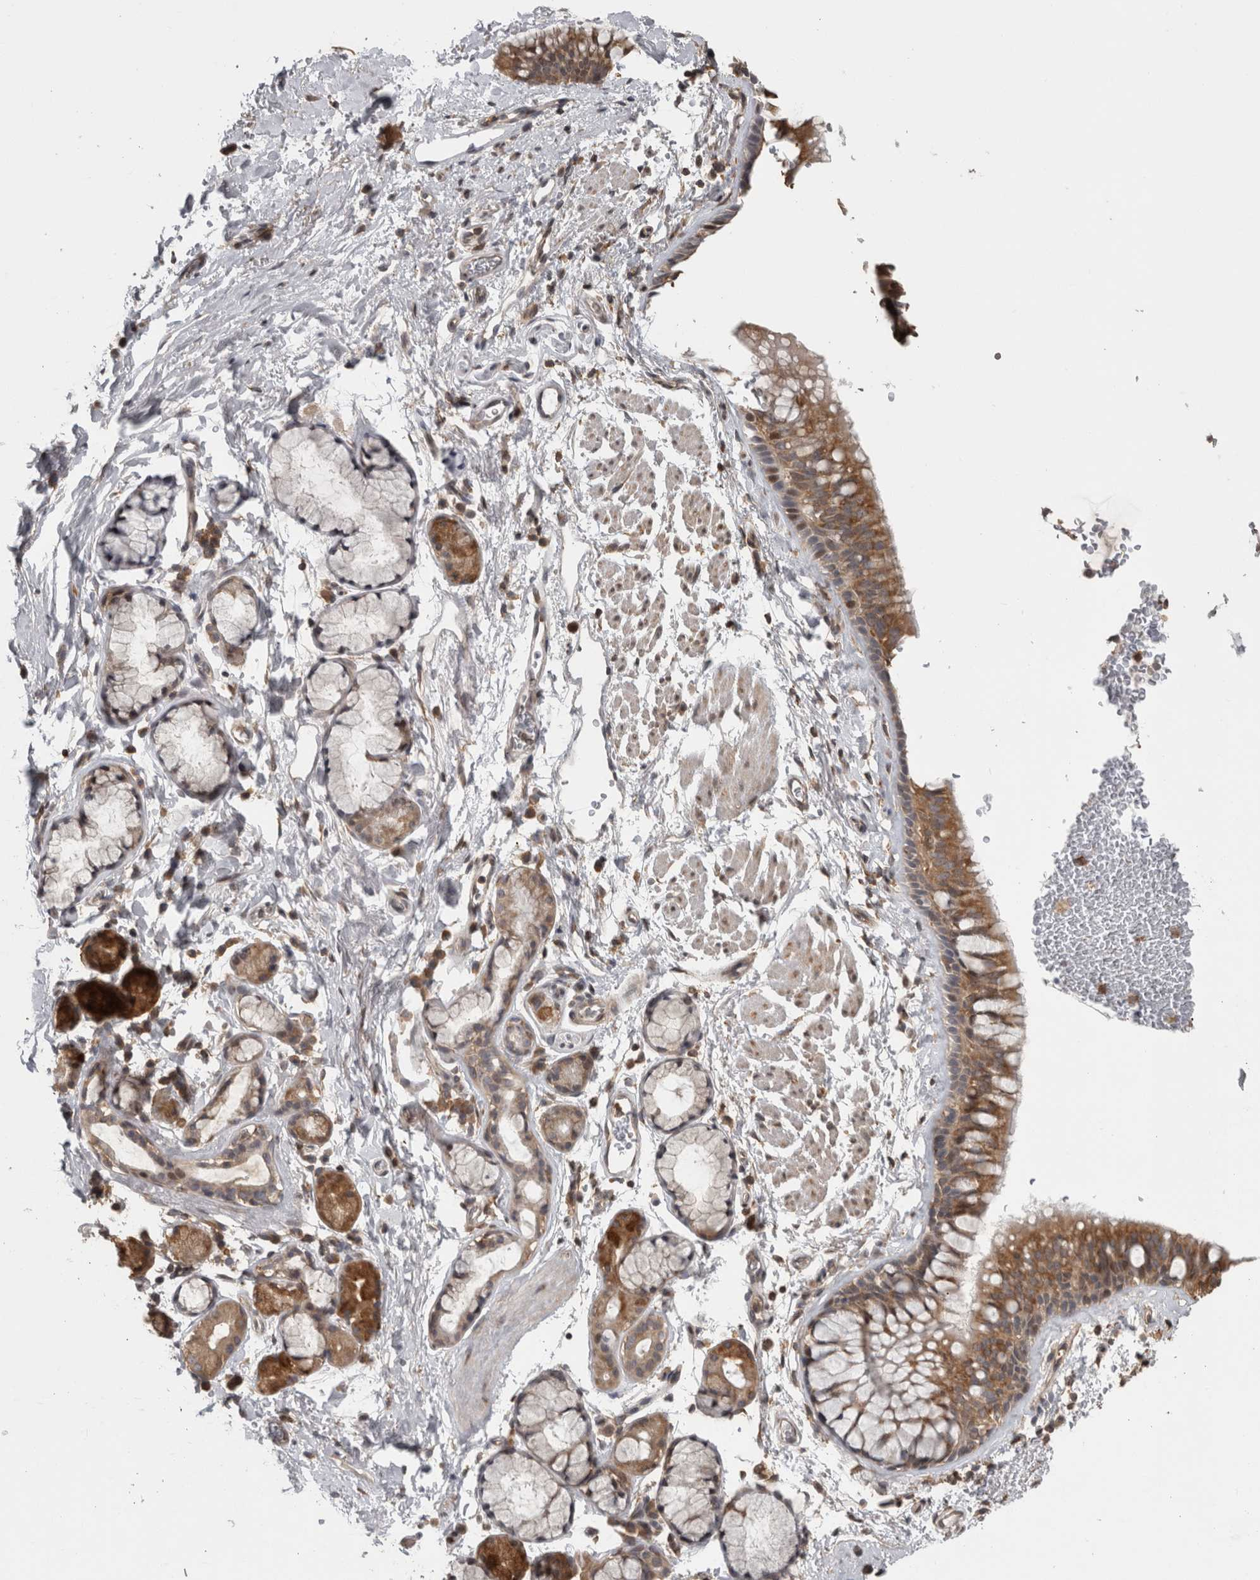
{"staining": {"intensity": "moderate", "quantity": ">75%", "location": "cytoplasmic/membranous"}, "tissue": "bronchus", "cell_type": "Respiratory epithelial cells", "image_type": "normal", "snomed": [{"axis": "morphology", "description": "Normal tissue, NOS"}, {"axis": "topography", "description": "Cartilage tissue"}, {"axis": "topography", "description": "Bronchus"}], "caption": "The immunohistochemical stain highlights moderate cytoplasmic/membranous staining in respiratory epithelial cells of unremarkable bronchus. (DAB = brown stain, brightfield microscopy at high magnification).", "gene": "ATXN2", "patient": {"sex": "female", "age": 53}}